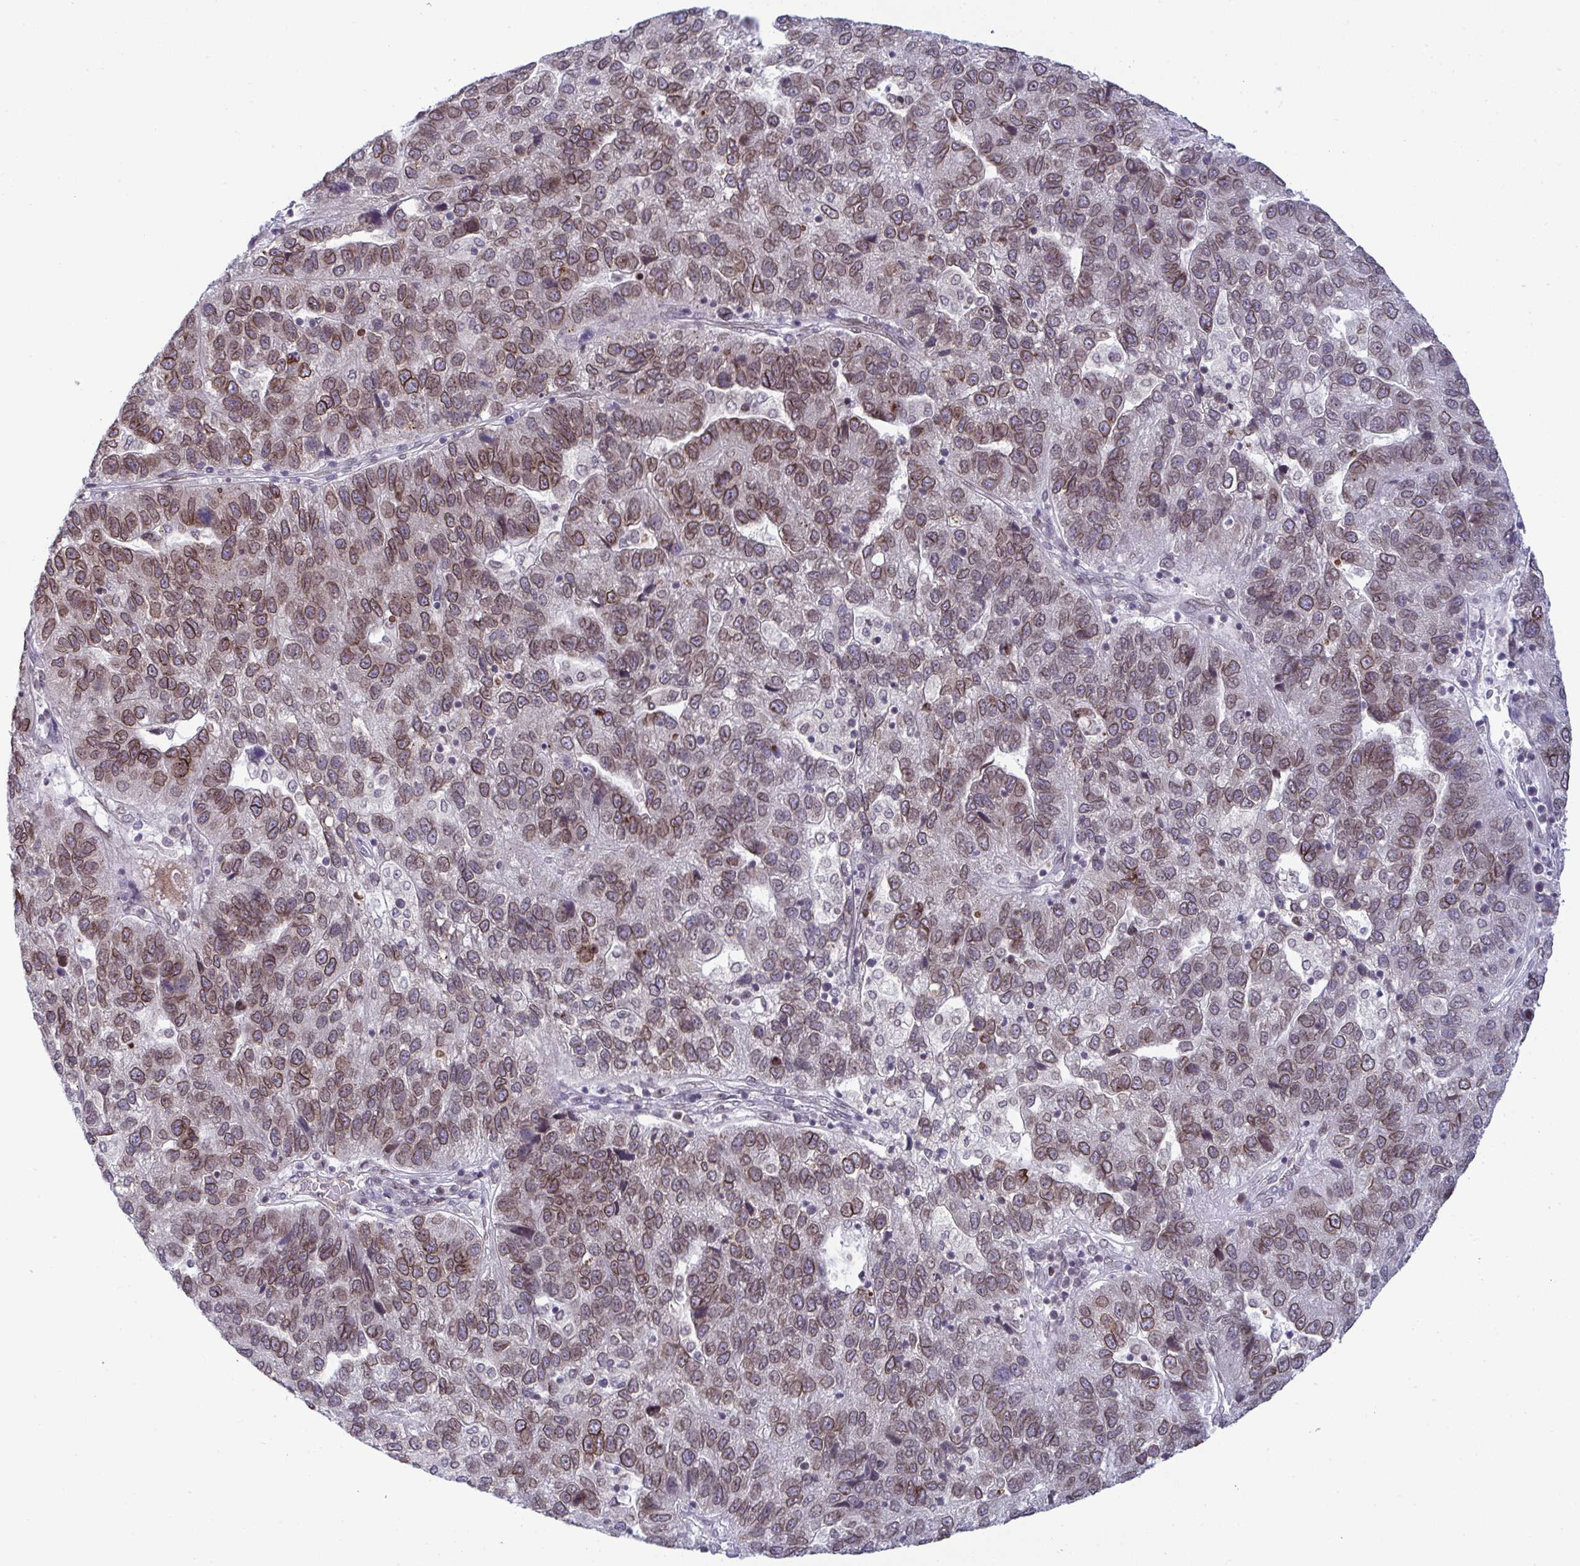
{"staining": {"intensity": "moderate", "quantity": ">75%", "location": "cytoplasmic/membranous,nuclear"}, "tissue": "pancreatic cancer", "cell_type": "Tumor cells", "image_type": "cancer", "snomed": [{"axis": "morphology", "description": "Adenocarcinoma, NOS"}, {"axis": "topography", "description": "Pancreas"}], "caption": "Immunohistochemical staining of human pancreatic cancer (adenocarcinoma) shows medium levels of moderate cytoplasmic/membranous and nuclear positivity in about >75% of tumor cells.", "gene": "RANBP2", "patient": {"sex": "female", "age": 61}}